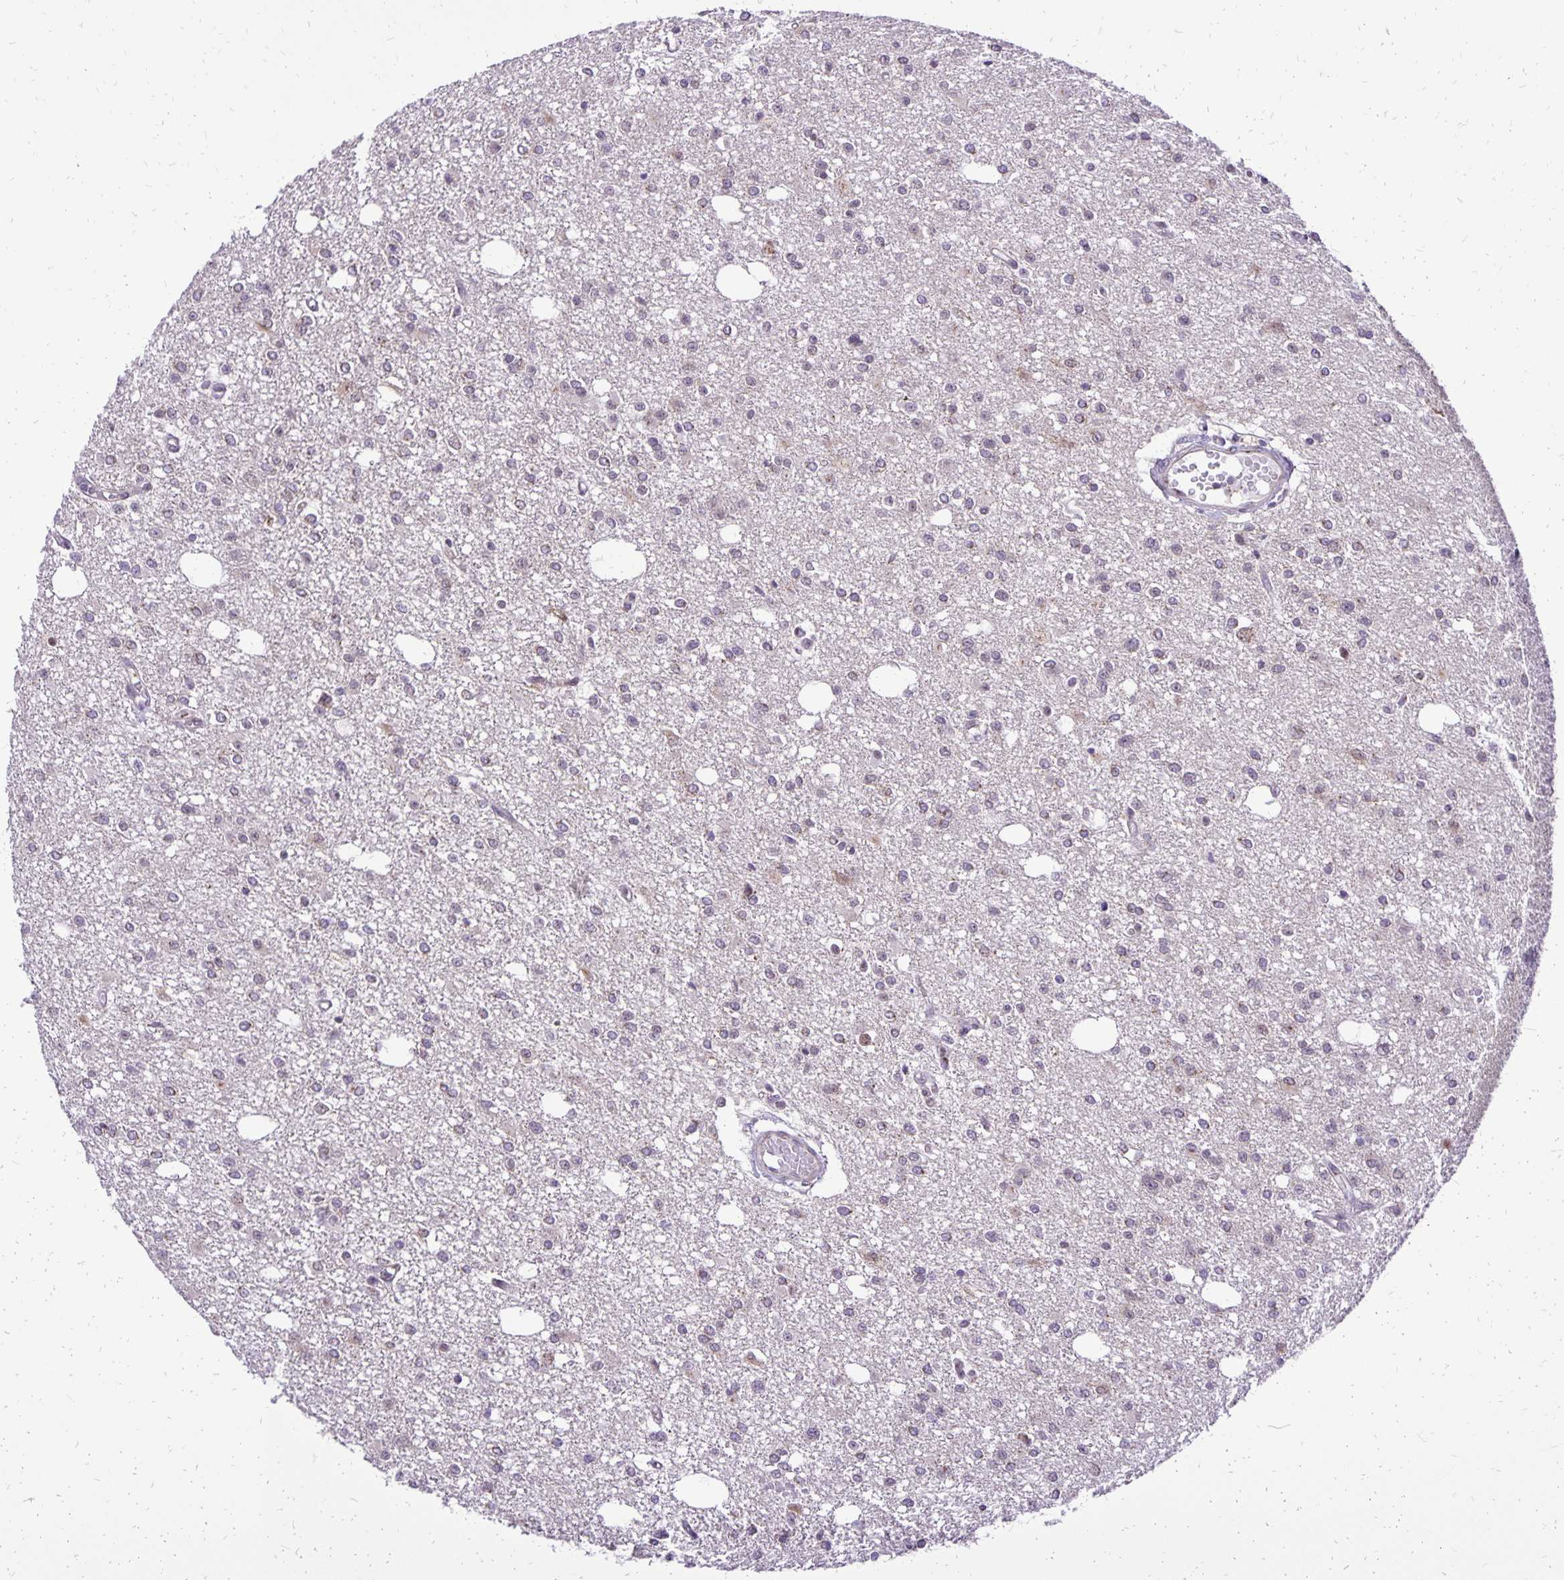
{"staining": {"intensity": "negative", "quantity": "none", "location": "none"}, "tissue": "glioma", "cell_type": "Tumor cells", "image_type": "cancer", "snomed": [{"axis": "morphology", "description": "Glioma, malignant, Low grade"}, {"axis": "topography", "description": "Brain"}], "caption": "DAB (3,3'-diaminobenzidine) immunohistochemical staining of human malignant glioma (low-grade) exhibits no significant positivity in tumor cells.", "gene": "GOLGA5", "patient": {"sex": "male", "age": 26}}